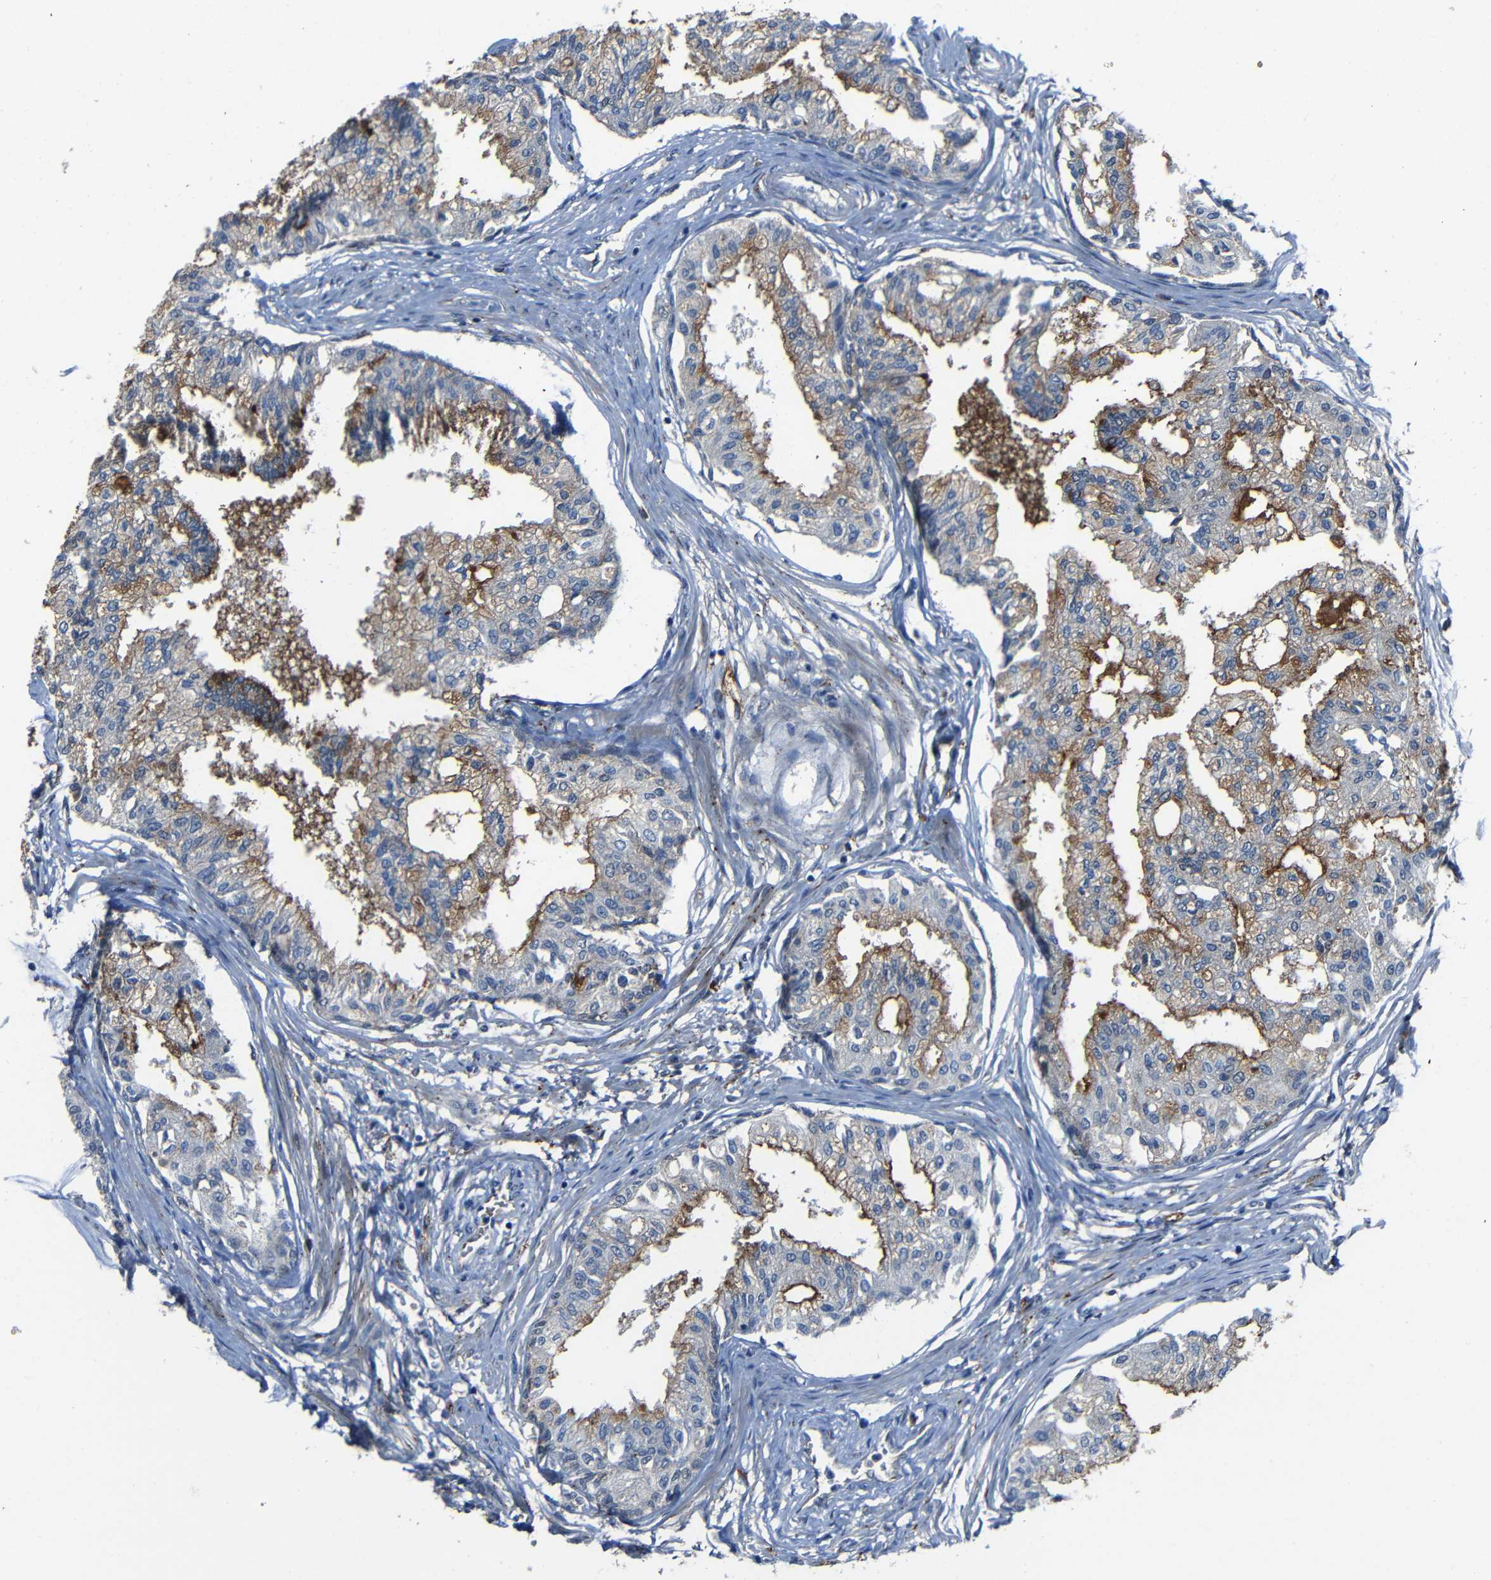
{"staining": {"intensity": "strong", "quantity": "25%-75%", "location": "cytoplasmic/membranous"}, "tissue": "prostate", "cell_type": "Glandular cells", "image_type": "normal", "snomed": [{"axis": "morphology", "description": "Normal tissue, NOS"}, {"axis": "topography", "description": "Prostate"}, {"axis": "topography", "description": "Seminal veicle"}], "caption": "Protein analysis of unremarkable prostate displays strong cytoplasmic/membranous positivity in about 25%-75% of glandular cells.", "gene": "DNAJC5", "patient": {"sex": "male", "age": 60}}